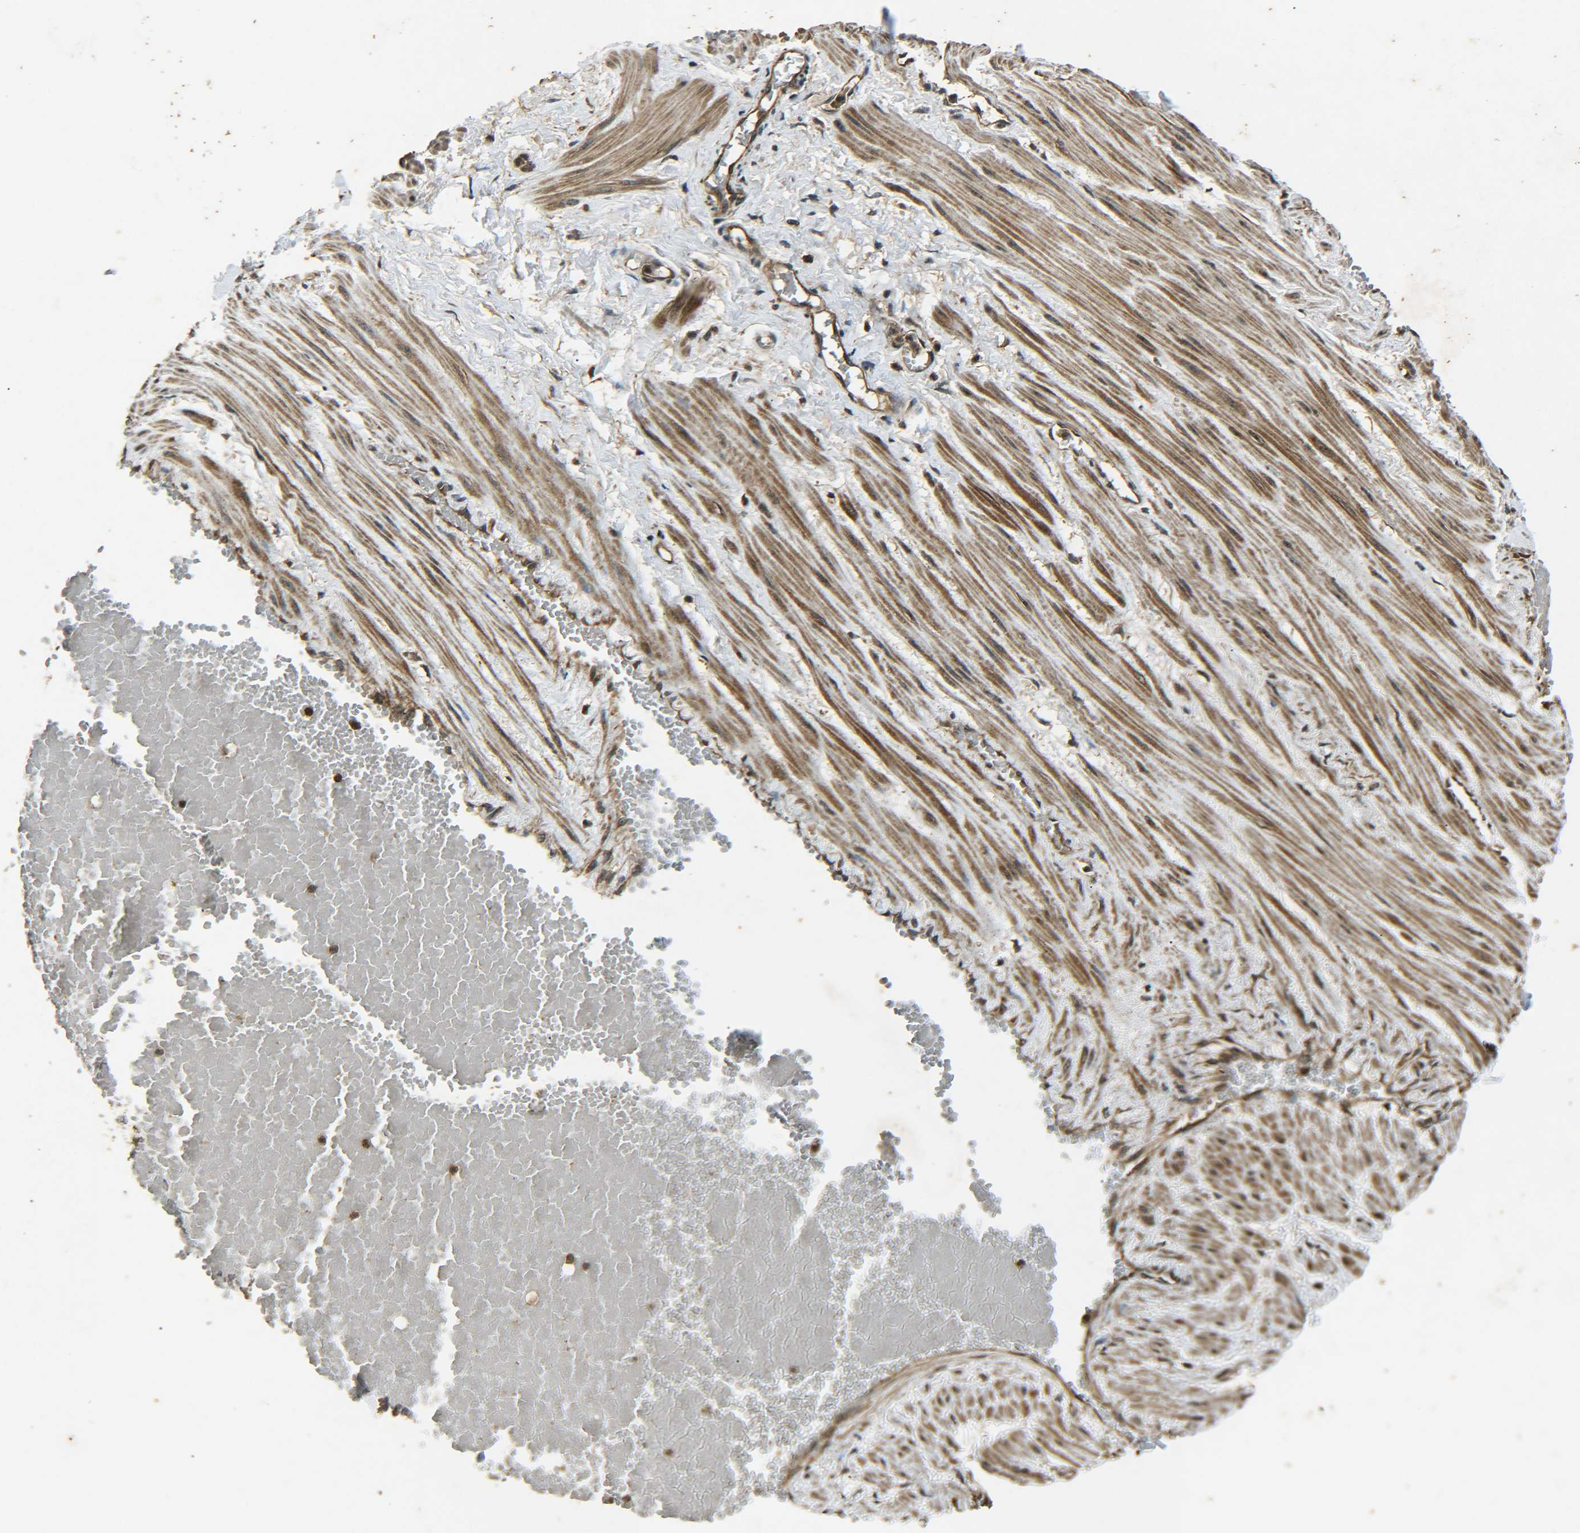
{"staining": {"intensity": "weak", "quantity": "25%-75%", "location": "cytoplasmic/membranous"}, "tissue": "adipose tissue", "cell_type": "Adipocytes", "image_type": "normal", "snomed": [{"axis": "morphology", "description": "Normal tissue, NOS"}, {"axis": "topography", "description": "Soft tissue"}, {"axis": "topography", "description": "Vascular tissue"}], "caption": "Adipose tissue was stained to show a protein in brown. There is low levels of weak cytoplasmic/membranous expression in about 25%-75% of adipocytes.", "gene": "PLK2", "patient": {"sex": "female", "age": 35}}